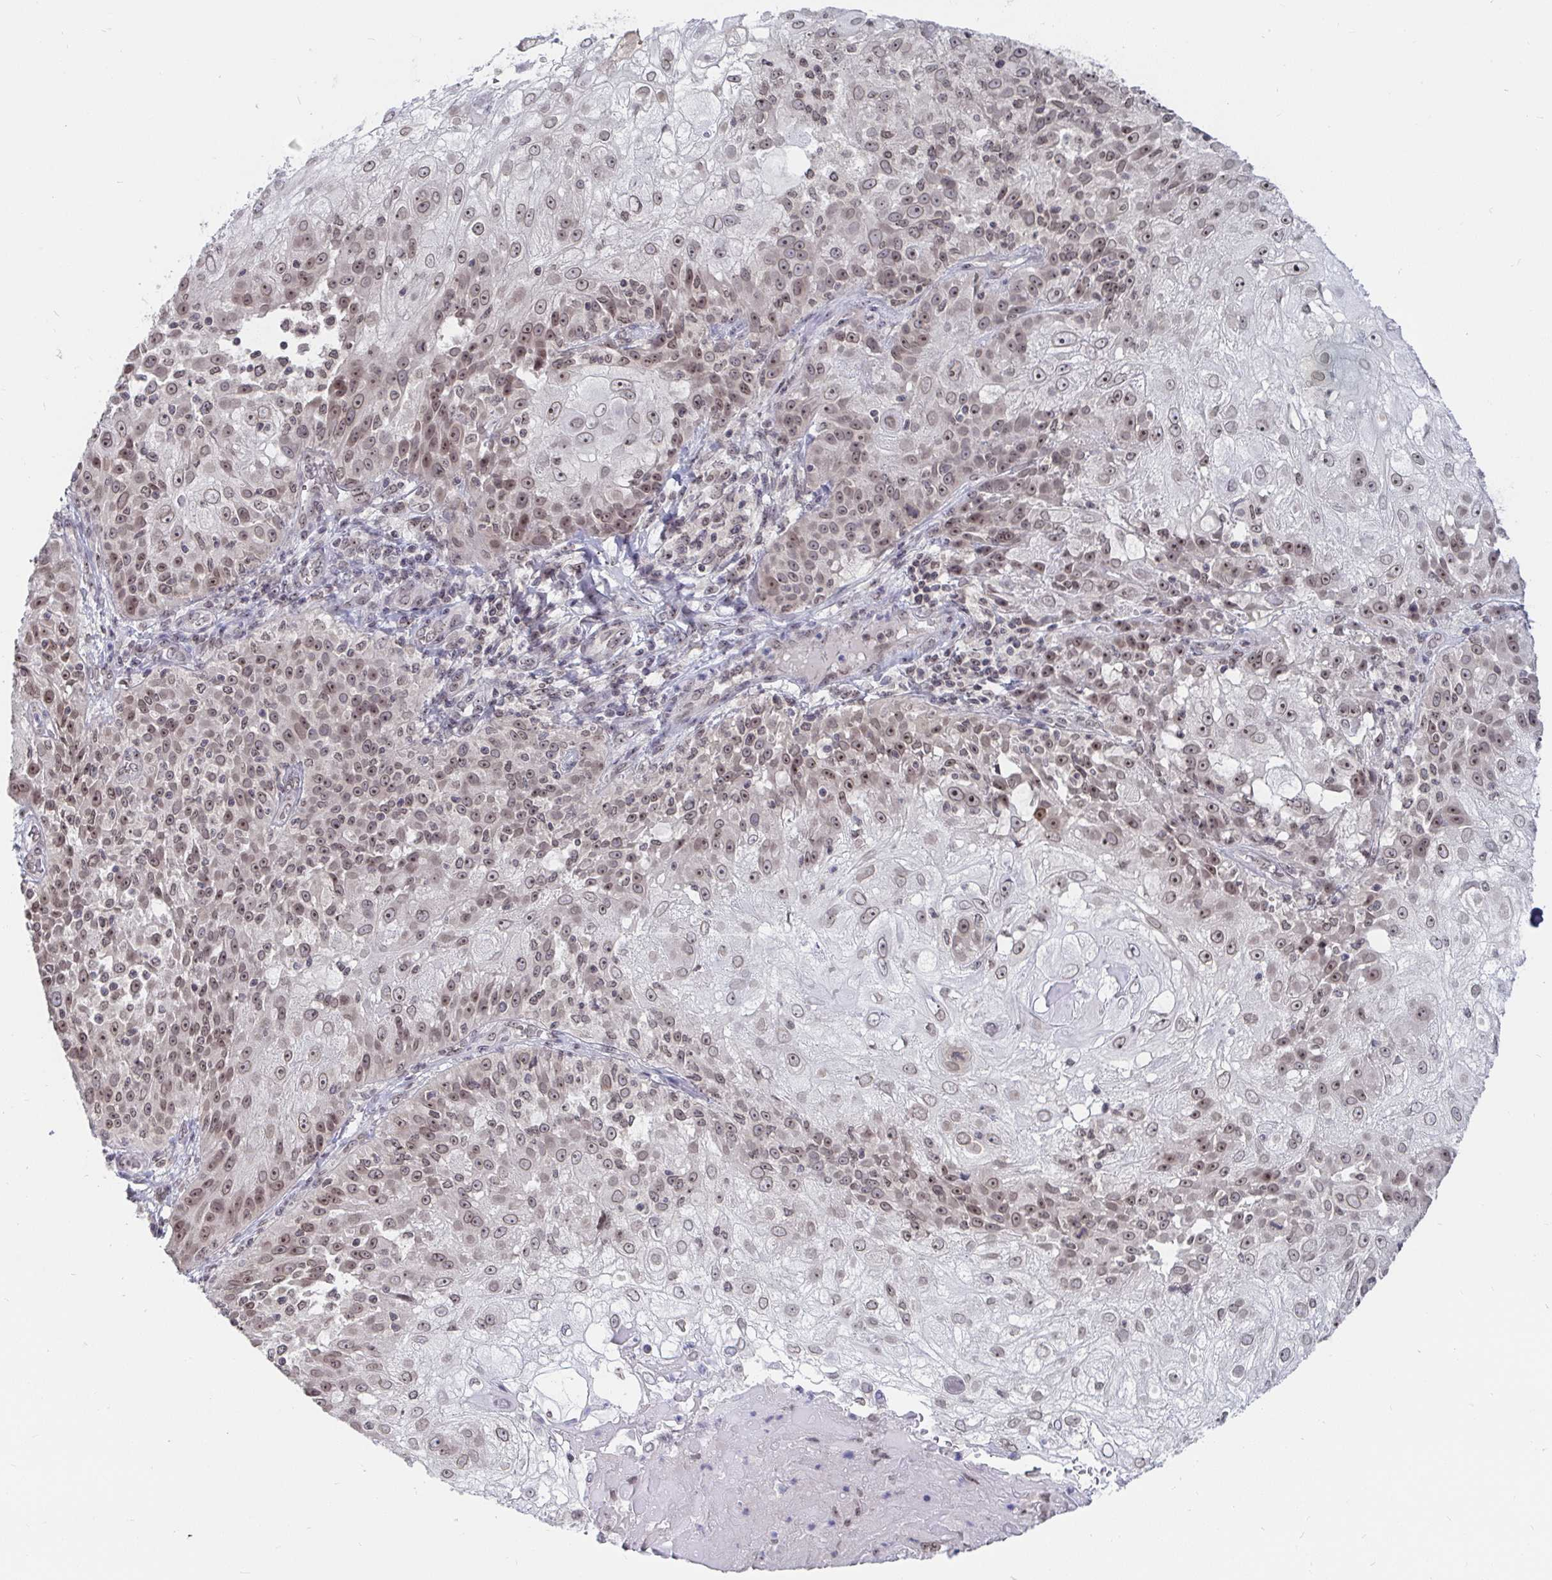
{"staining": {"intensity": "moderate", "quantity": "25%-75%", "location": "nuclear"}, "tissue": "skin cancer", "cell_type": "Tumor cells", "image_type": "cancer", "snomed": [{"axis": "morphology", "description": "Normal tissue, NOS"}, {"axis": "morphology", "description": "Squamous cell carcinoma, NOS"}, {"axis": "topography", "description": "Skin"}], "caption": "This is a photomicrograph of immunohistochemistry staining of skin squamous cell carcinoma, which shows moderate positivity in the nuclear of tumor cells.", "gene": "TRIP12", "patient": {"sex": "female", "age": 83}}